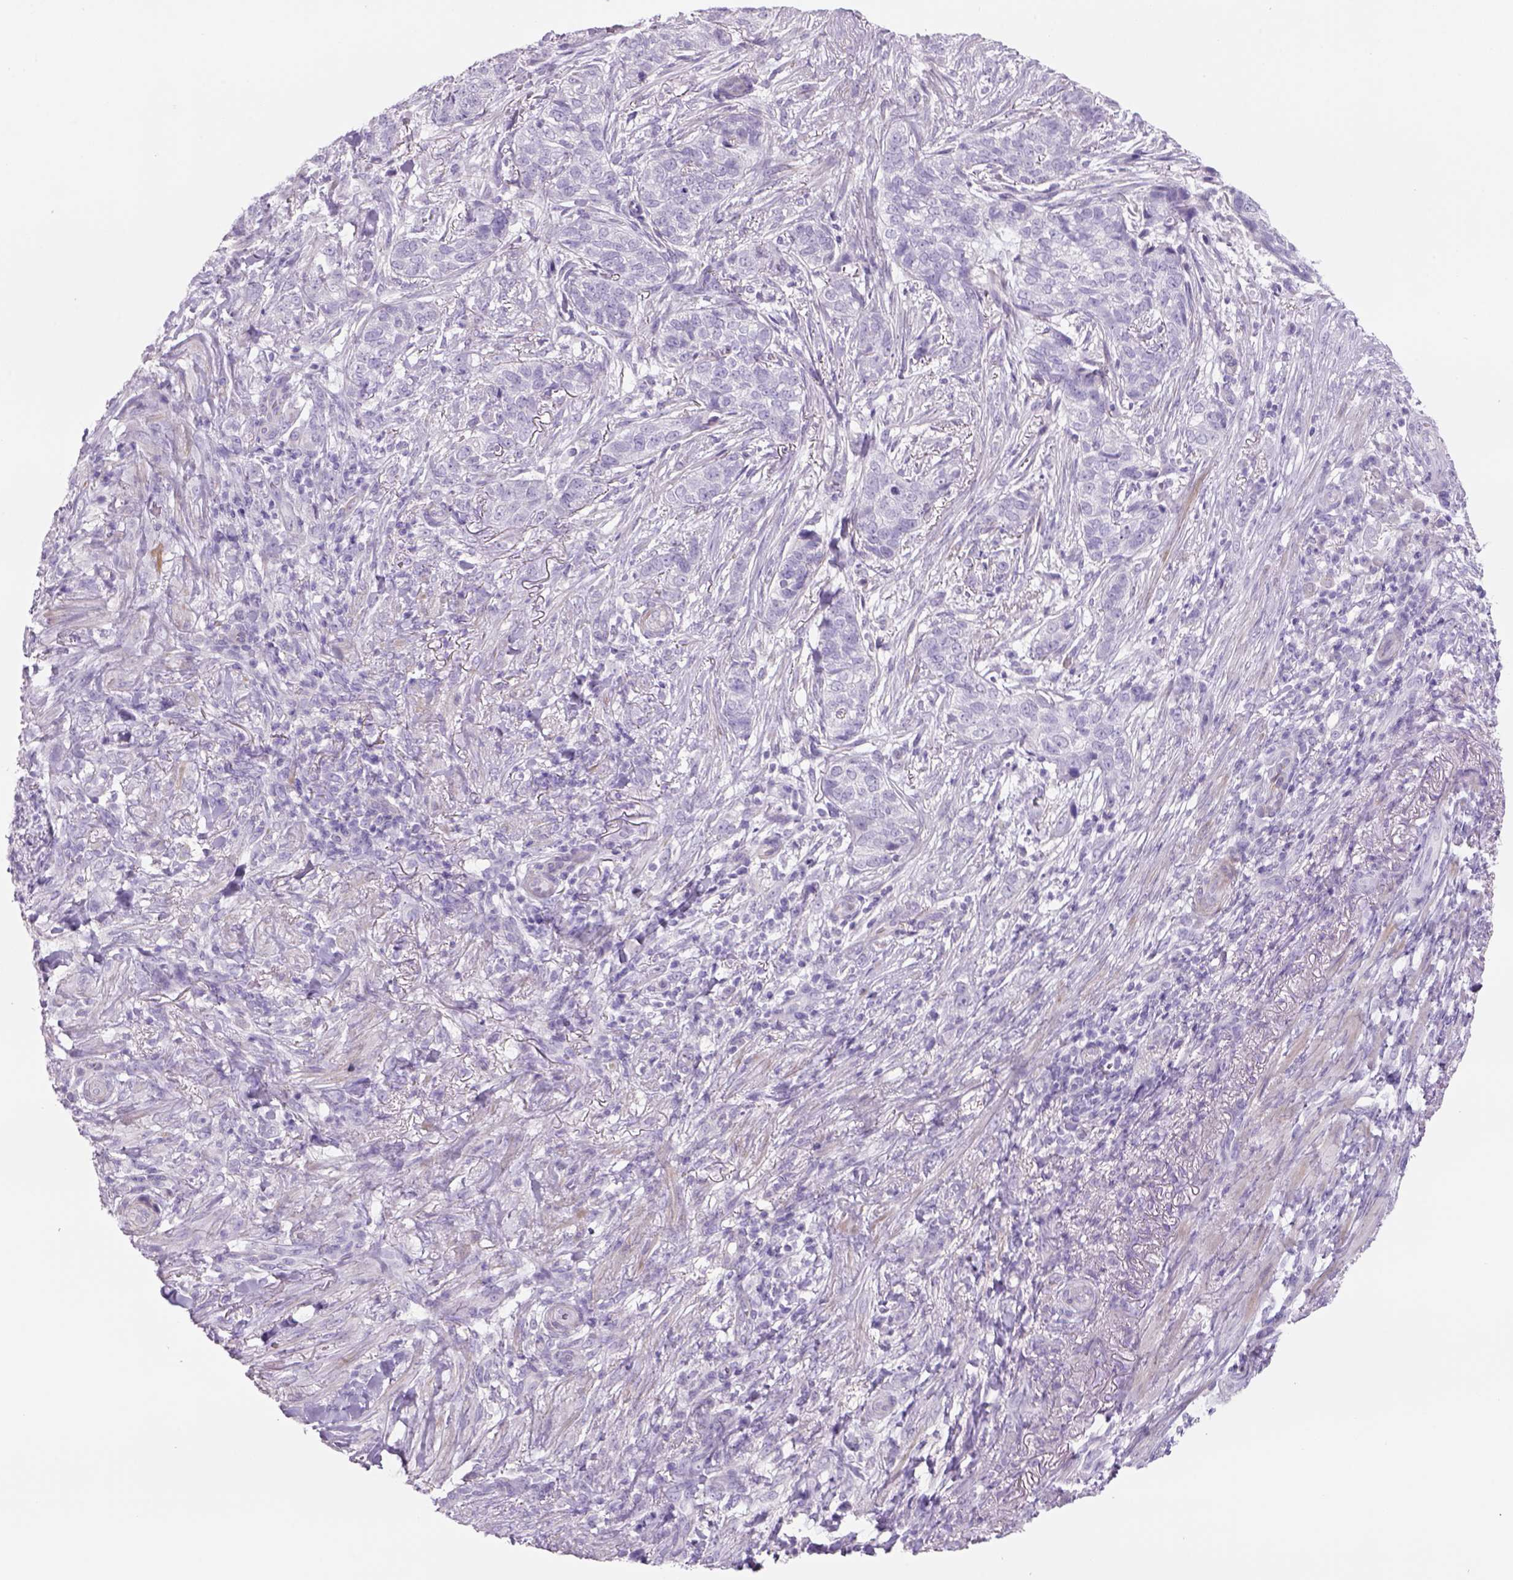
{"staining": {"intensity": "negative", "quantity": "none", "location": "none"}, "tissue": "skin cancer", "cell_type": "Tumor cells", "image_type": "cancer", "snomed": [{"axis": "morphology", "description": "Basal cell carcinoma"}, {"axis": "topography", "description": "Skin"}], "caption": "A histopathology image of skin basal cell carcinoma stained for a protein exhibits no brown staining in tumor cells.", "gene": "TENM4", "patient": {"sex": "female", "age": 69}}